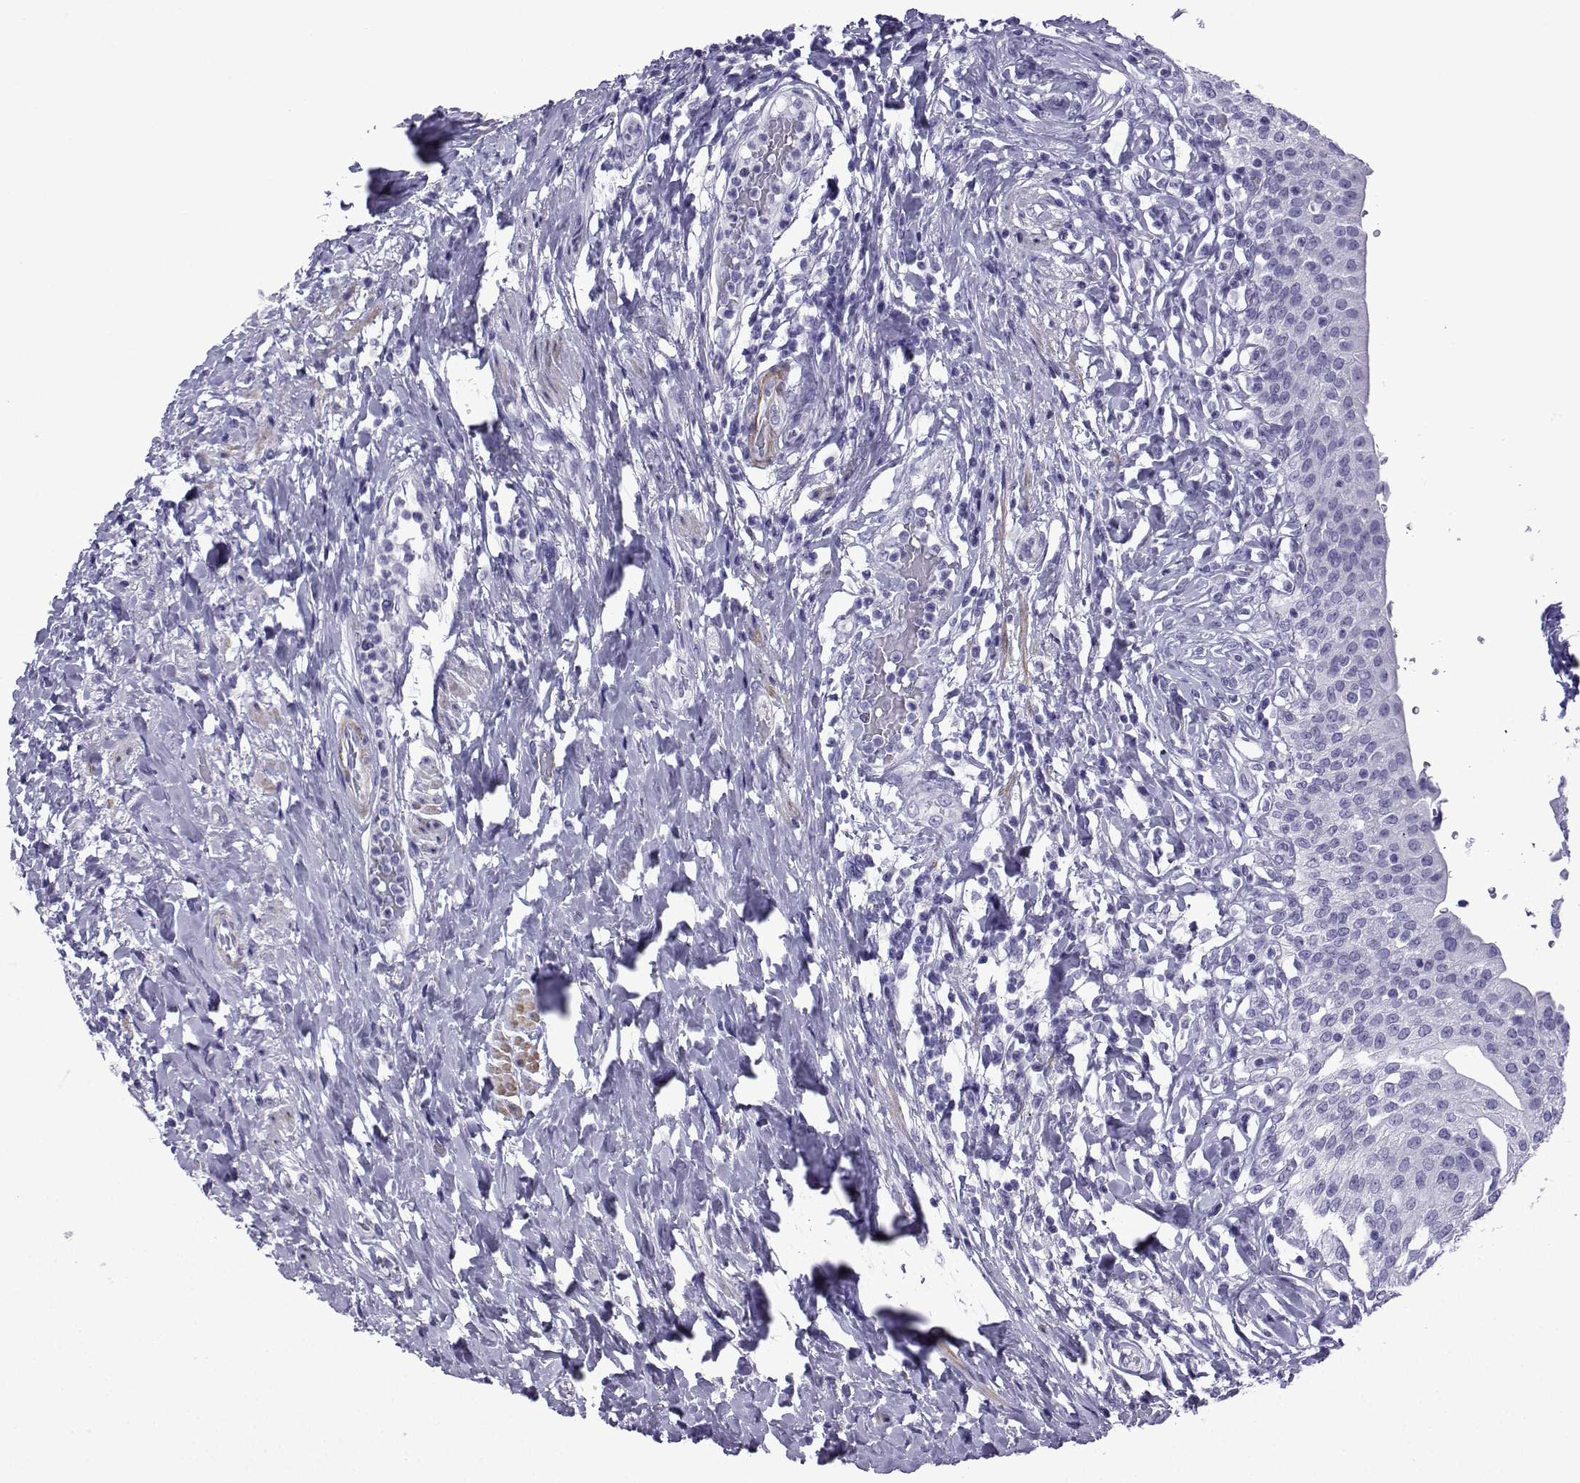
{"staining": {"intensity": "negative", "quantity": "none", "location": "none"}, "tissue": "urinary bladder", "cell_type": "Urothelial cells", "image_type": "normal", "snomed": [{"axis": "morphology", "description": "Normal tissue, NOS"}, {"axis": "morphology", "description": "Inflammation, NOS"}, {"axis": "topography", "description": "Urinary bladder"}], "caption": "Photomicrograph shows no protein positivity in urothelial cells of unremarkable urinary bladder. (DAB immunohistochemistry, high magnification).", "gene": "KCNF1", "patient": {"sex": "male", "age": 64}}